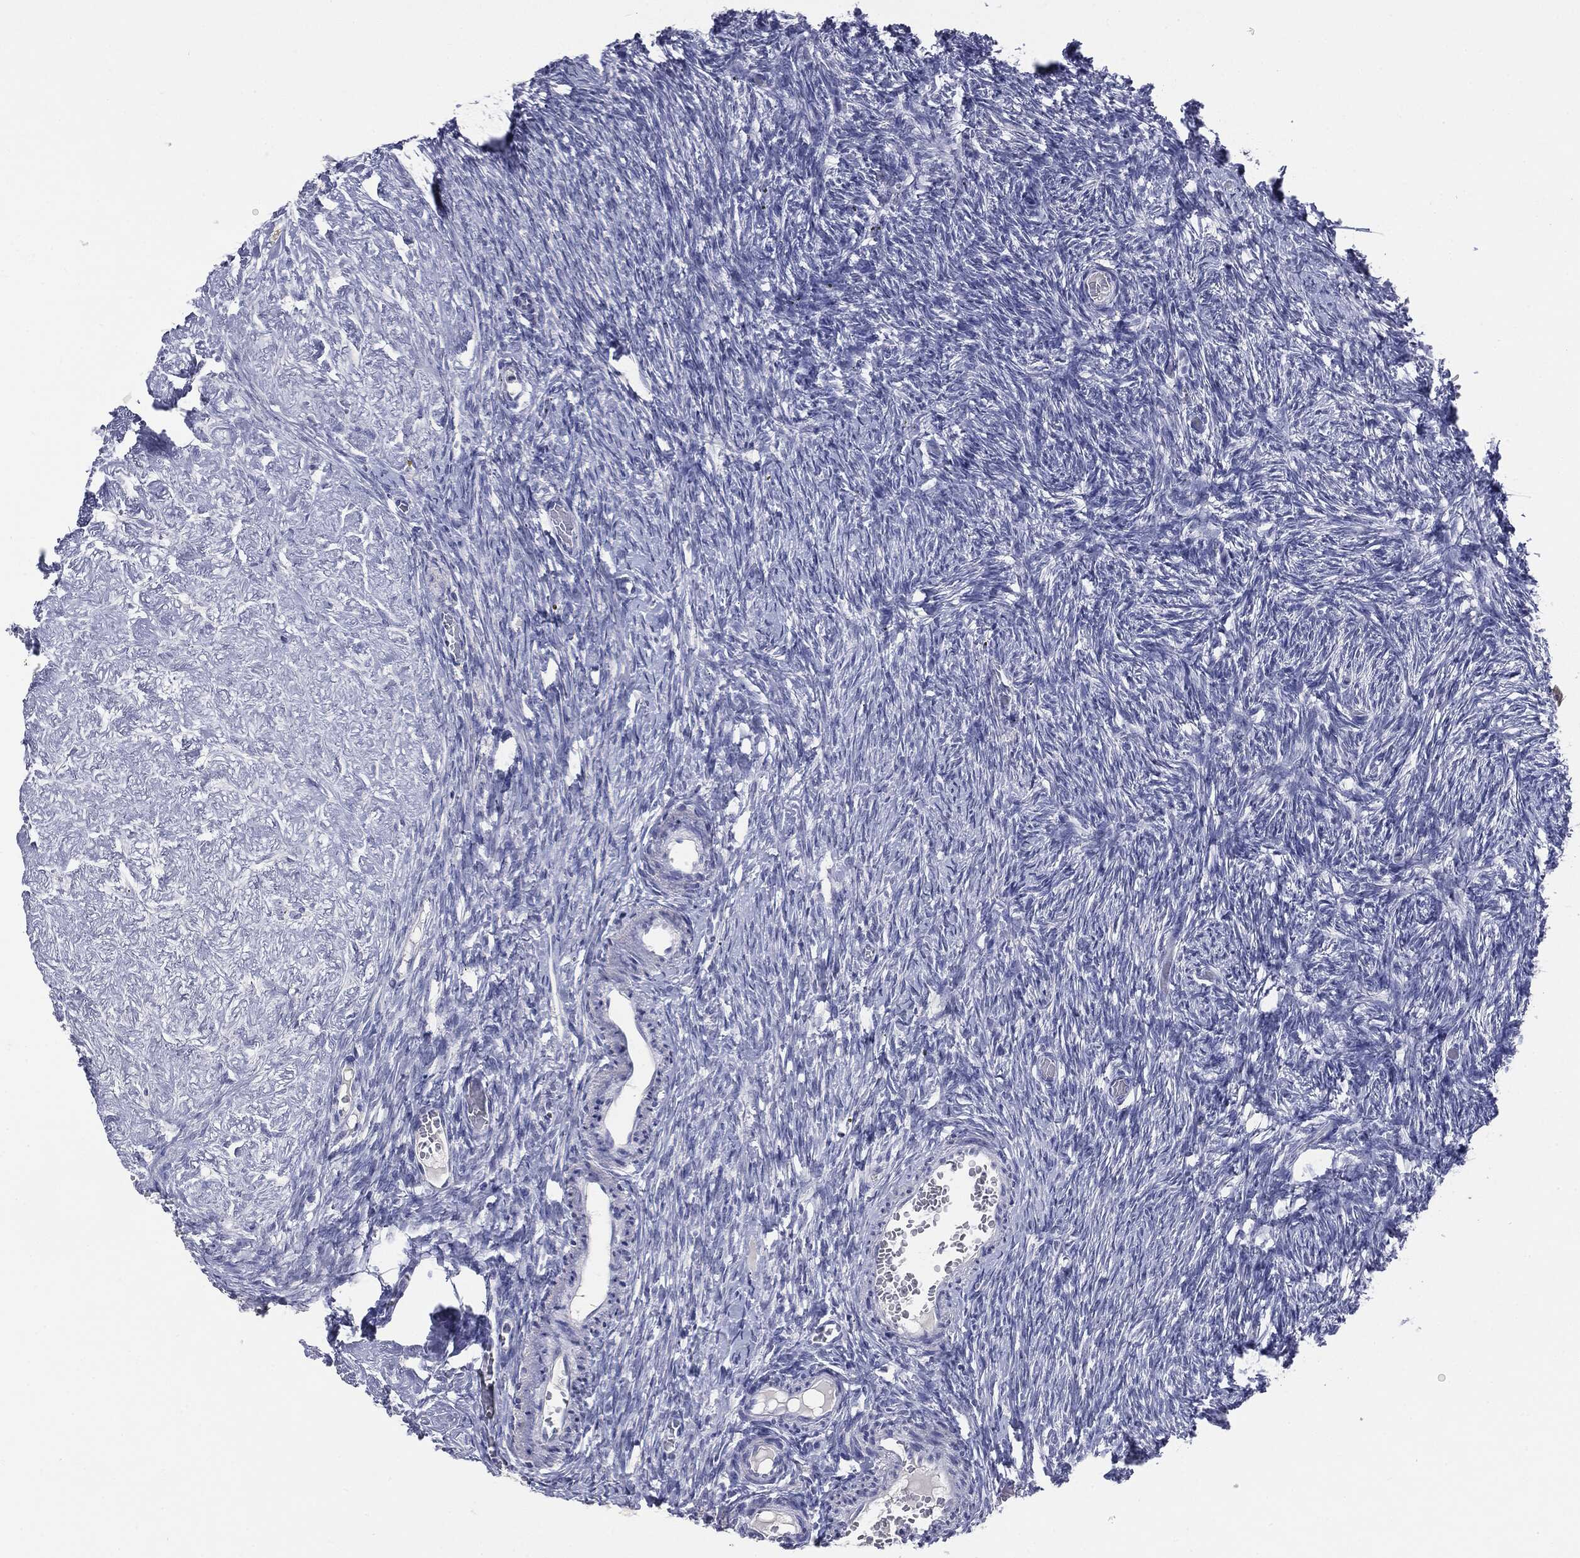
{"staining": {"intensity": "negative", "quantity": "none", "location": "none"}, "tissue": "ovary", "cell_type": "Follicle cells", "image_type": "normal", "snomed": [{"axis": "morphology", "description": "Normal tissue, NOS"}, {"axis": "topography", "description": "Ovary"}], "caption": "DAB (3,3'-diaminobenzidine) immunohistochemical staining of normal human ovary demonstrates no significant positivity in follicle cells.", "gene": "TSHB", "patient": {"sex": "female", "age": 39}}